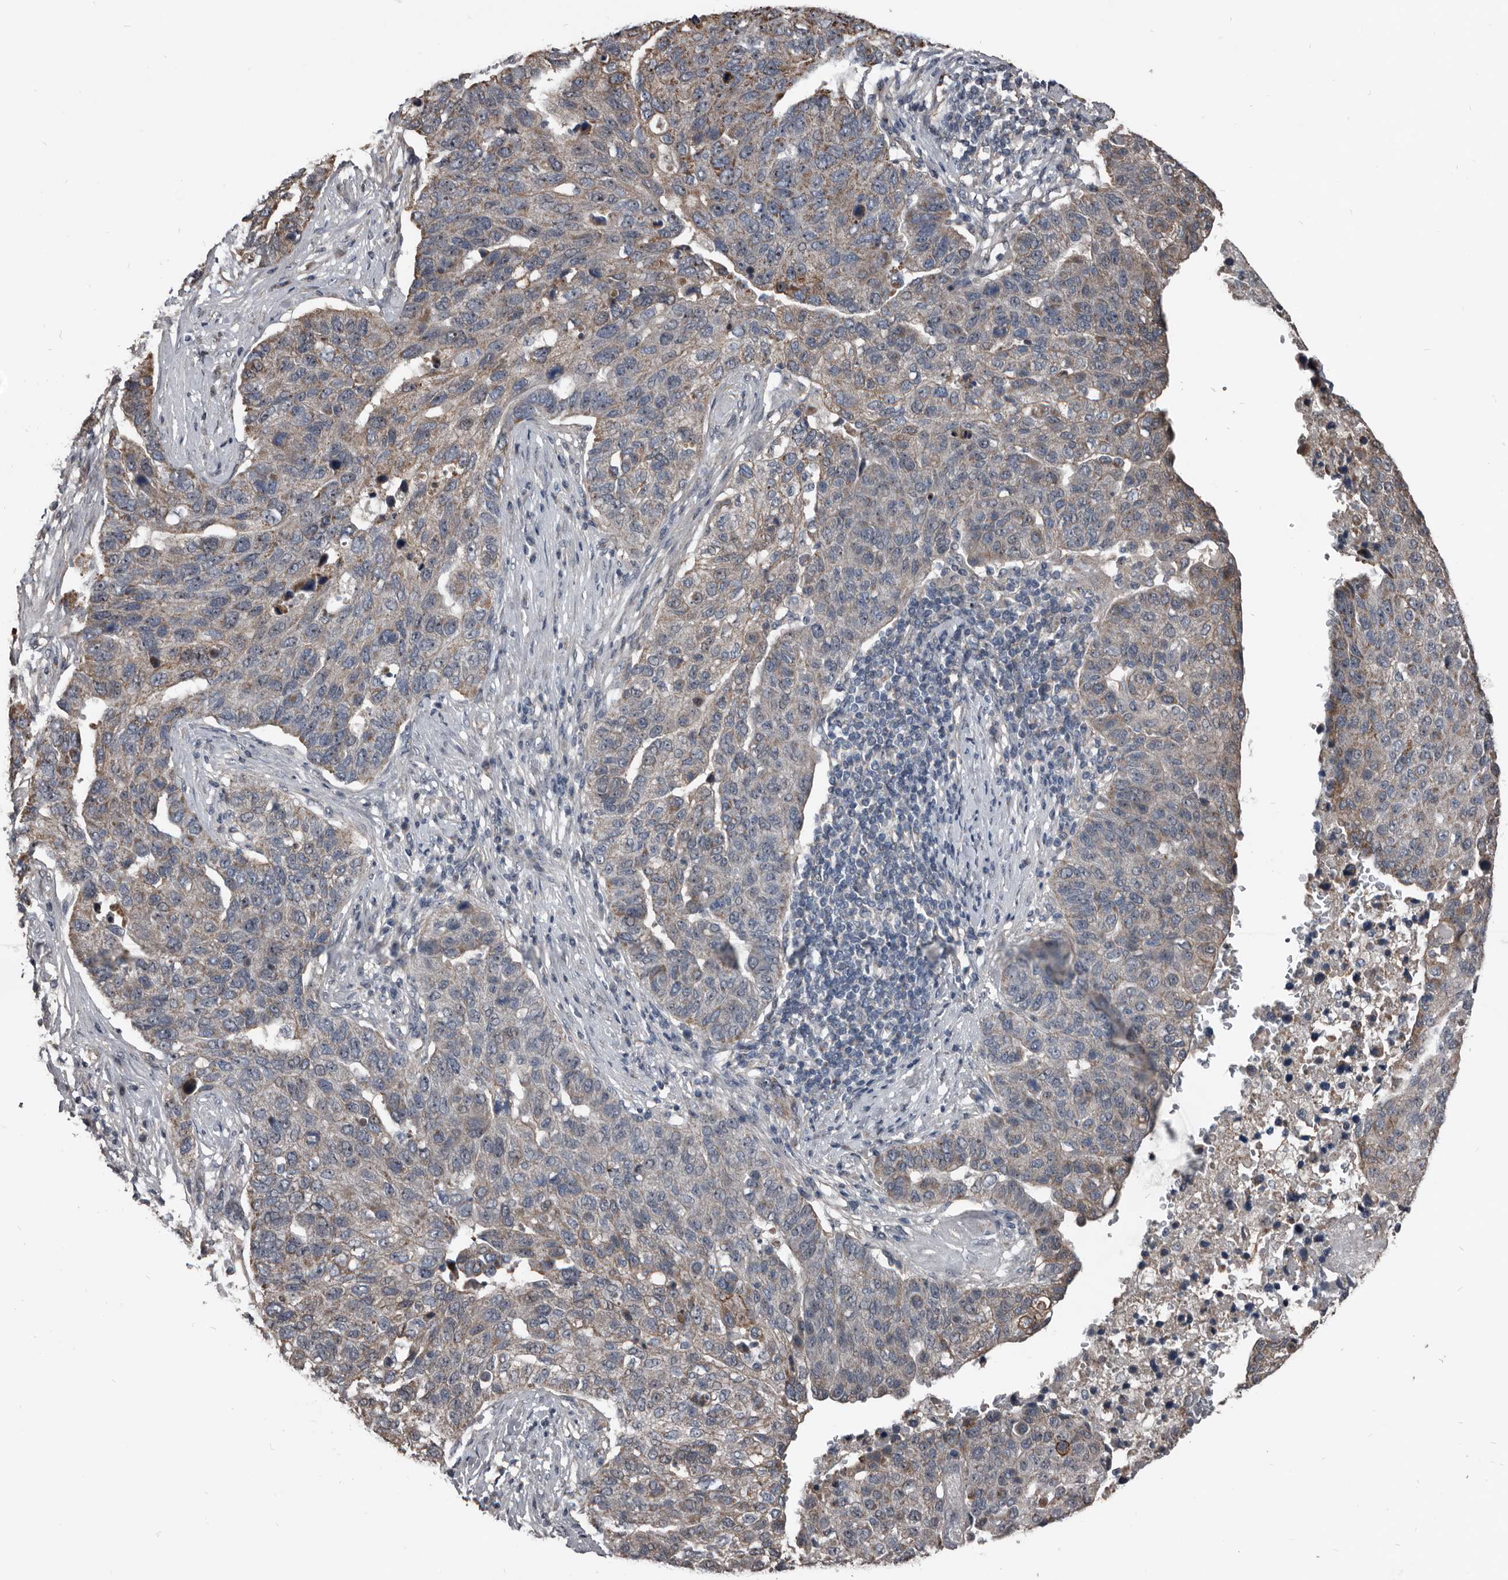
{"staining": {"intensity": "weak", "quantity": "25%-75%", "location": "cytoplasmic/membranous"}, "tissue": "pancreatic cancer", "cell_type": "Tumor cells", "image_type": "cancer", "snomed": [{"axis": "morphology", "description": "Adenocarcinoma, NOS"}, {"axis": "topography", "description": "Pancreas"}], "caption": "Immunohistochemical staining of human adenocarcinoma (pancreatic) displays weak cytoplasmic/membranous protein expression in approximately 25%-75% of tumor cells.", "gene": "DHPS", "patient": {"sex": "female", "age": 61}}